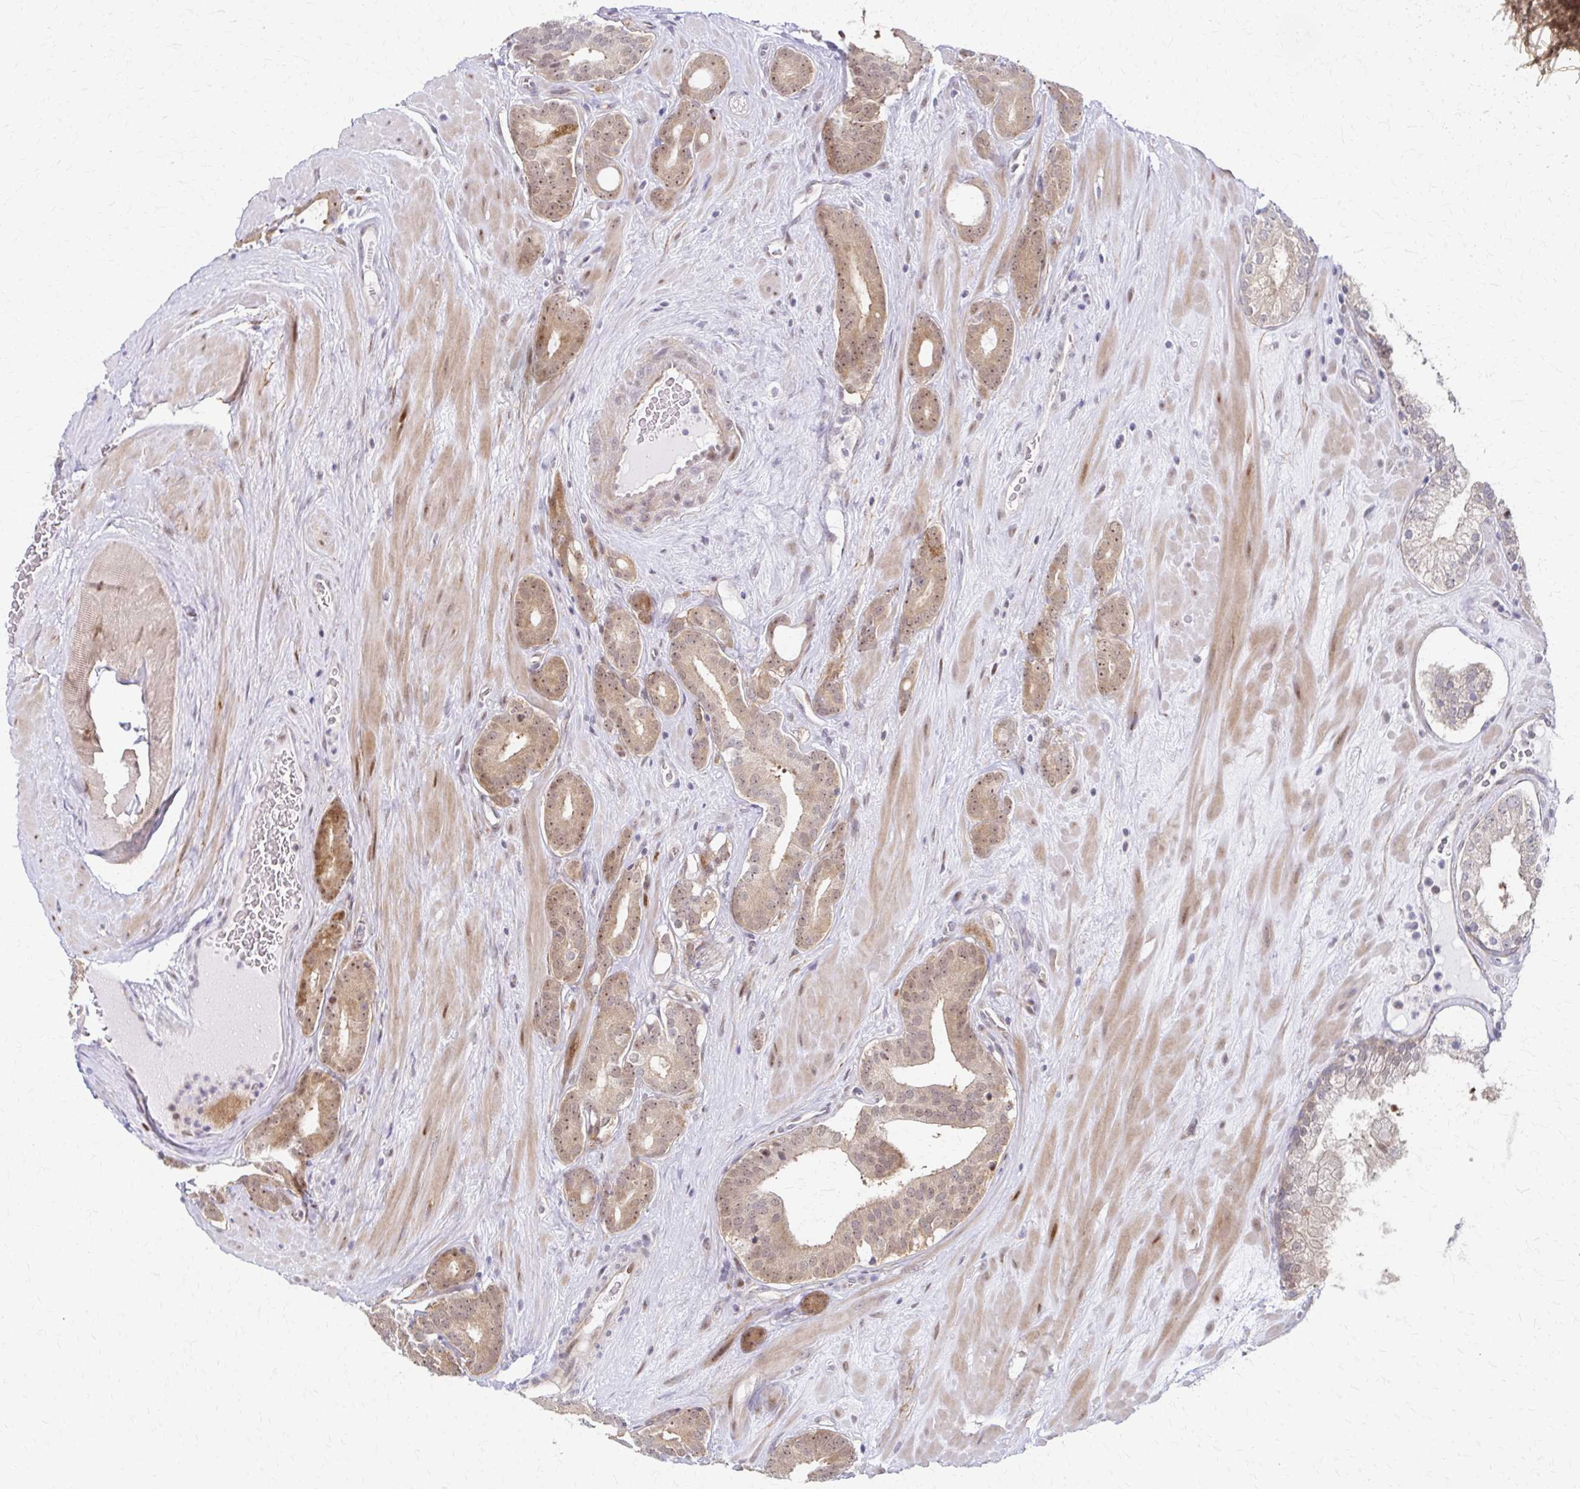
{"staining": {"intensity": "moderate", "quantity": "25%-75%", "location": "cytoplasmic/membranous,nuclear"}, "tissue": "prostate cancer", "cell_type": "Tumor cells", "image_type": "cancer", "snomed": [{"axis": "morphology", "description": "Adenocarcinoma, High grade"}, {"axis": "topography", "description": "Prostate"}], "caption": "Brown immunohistochemical staining in prostate adenocarcinoma (high-grade) displays moderate cytoplasmic/membranous and nuclear staining in approximately 25%-75% of tumor cells. The staining is performed using DAB (3,3'-diaminobenzidine) brown chromogen to label protein expression. The nuclei are counter-stained blue using hematoxylin.", "gene": "PSMD7", "patient": {"sex": "male", "age": 66}}